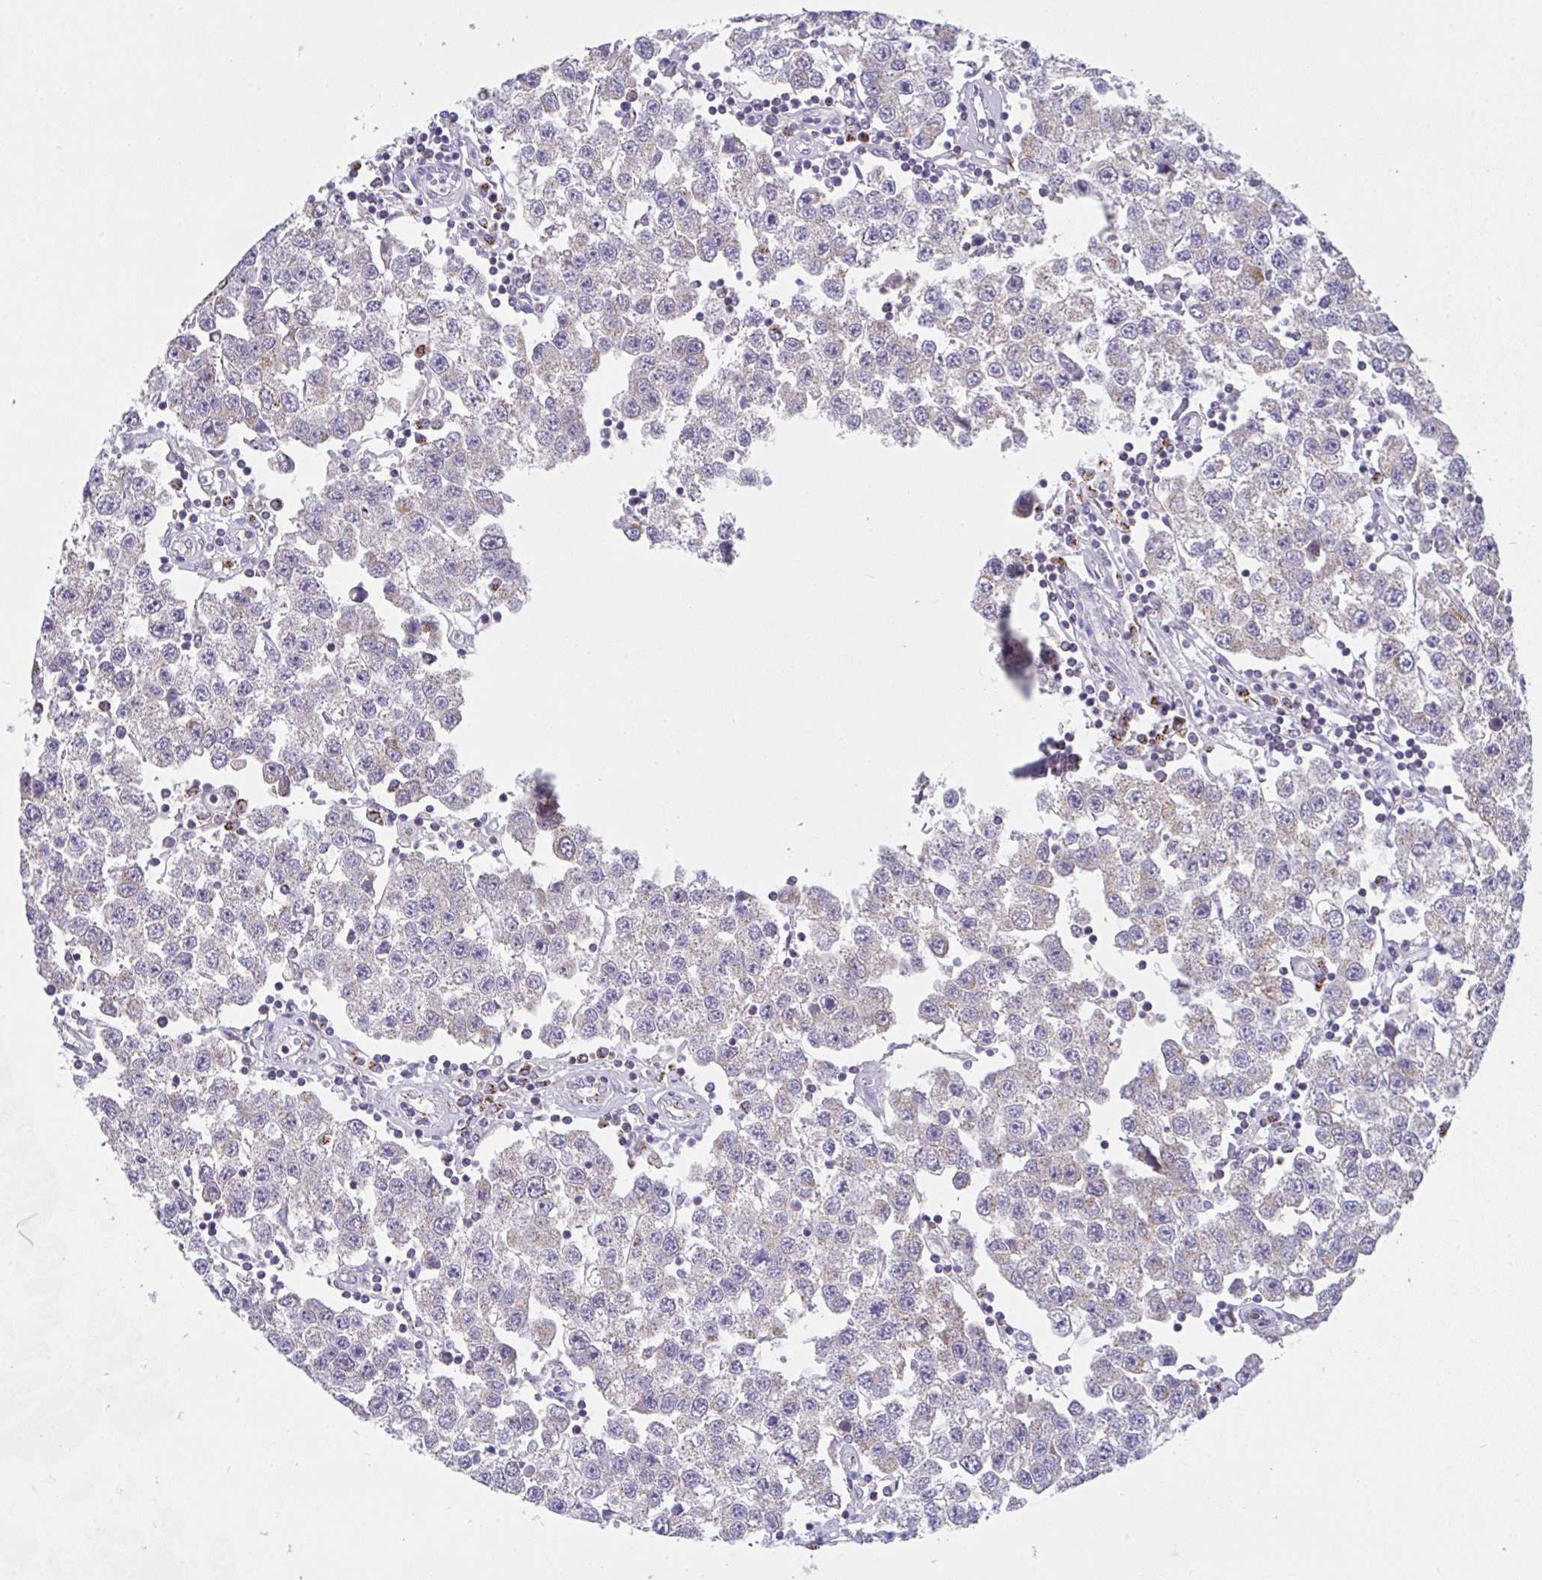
{"staining": {"intensity": "weak", "quantity": "25%-75%", "location": "cytoplasmic/membranous"}, "tissue": "testis cancer", "cell_type": "Tumor cells", "image_type": "cancer", "snomed": [{"axis": "morphology", "description": "Seminoma, NOS"}, {"axis": "topography", "description": "Testis"}], "caption": "Immunohistochemistry (IHC) micrograph of testis cancer stained for a protein (brown), which shows low levels of weak cytoplasmic/membranous staining in about 25%-75% of tumor cells.", "gene": "PROSER3", "patient": {"sex": "male", "age": 34}}